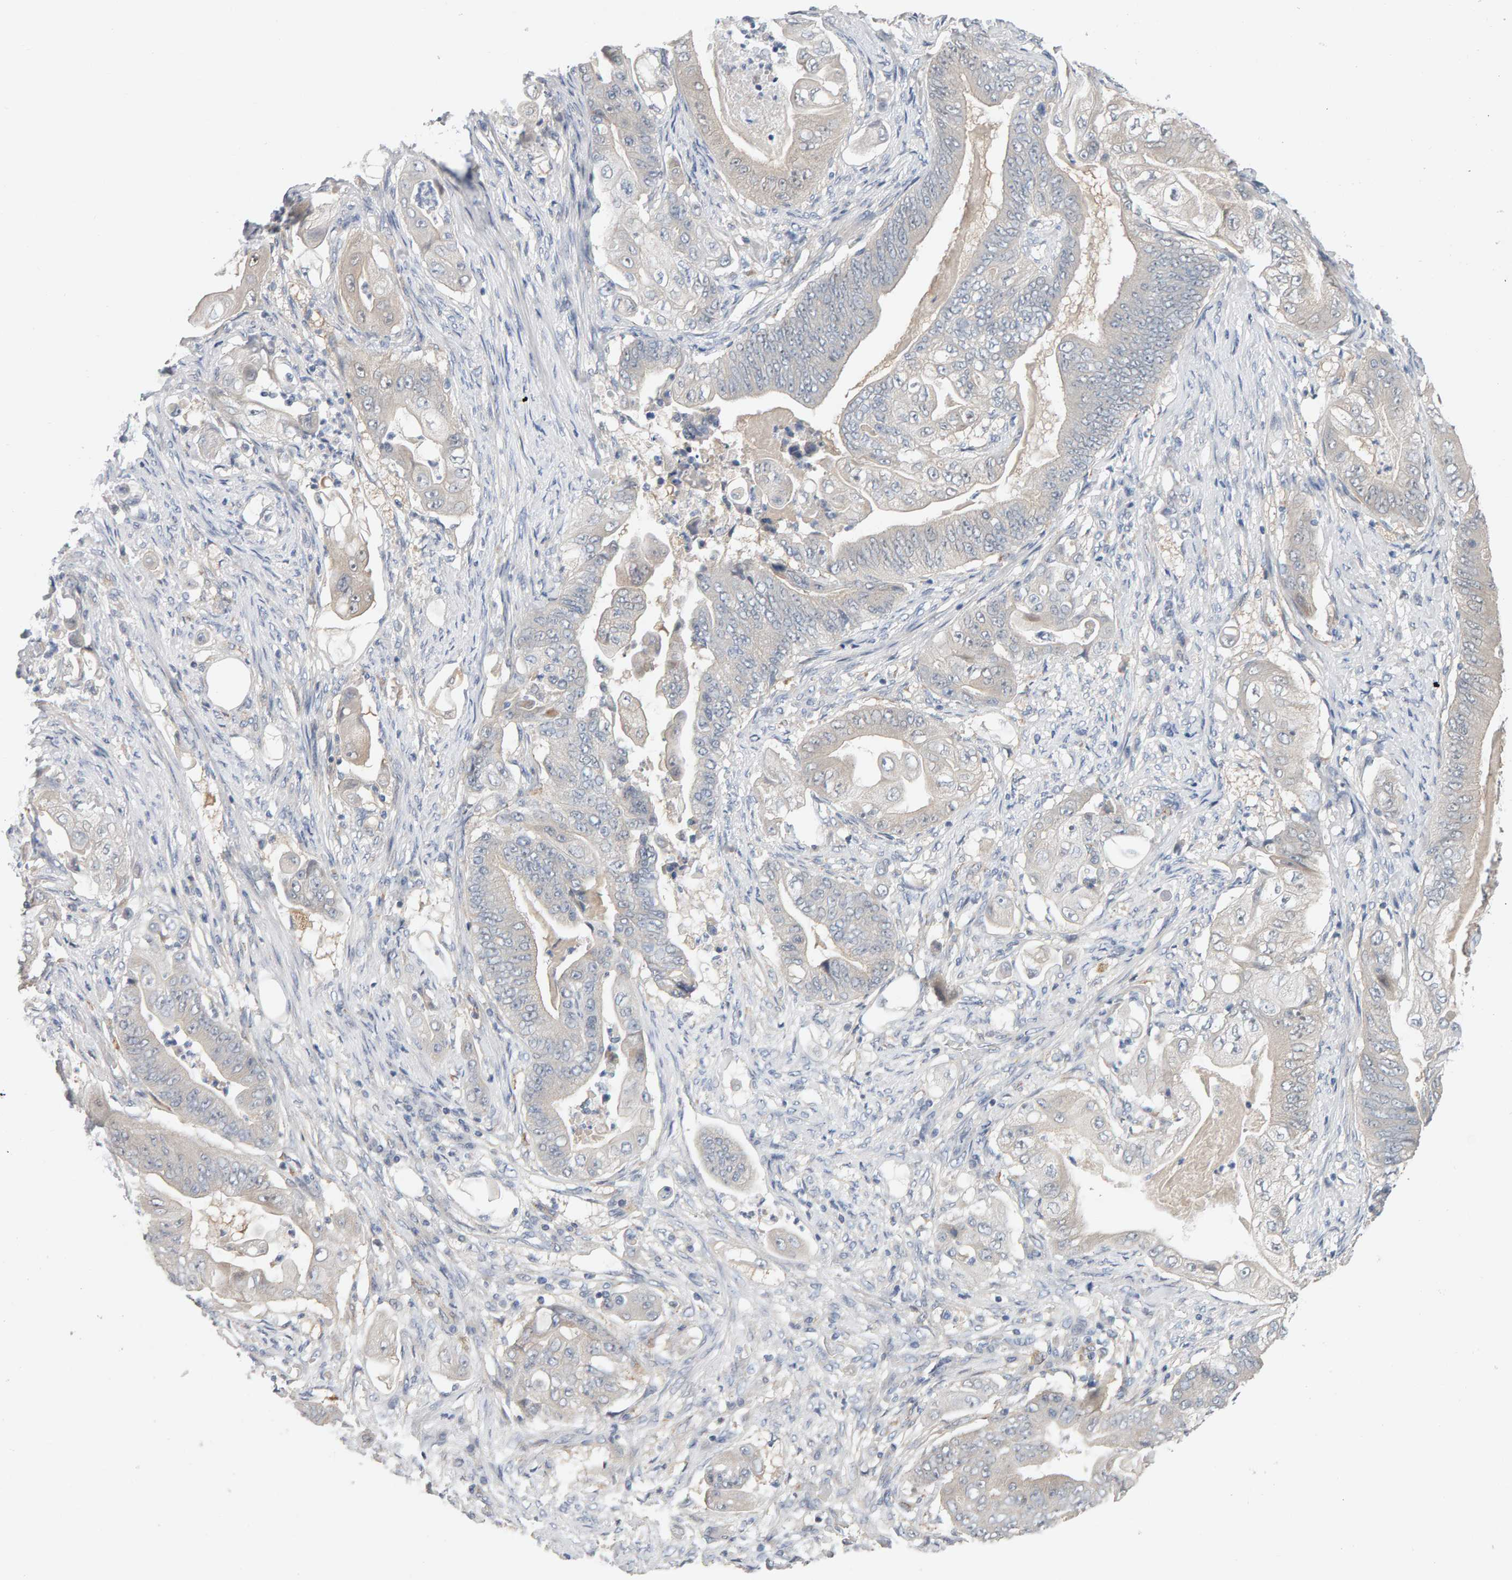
{"staining": {"intensity": "negative", "quantity": "none", "location": "none"}, "tissue": "stomach cancer", "cell_type": "Tumor cells", "image_type": "cancer", "snomed": [{"axis": "morphology", "description": "Adenocarcinoma, NOS"}, {"axis": "topography", "description": "Stomach"}], "caption": "IHC of stomach cancer (adenocarcinoma) exhibits no expression in tumor cells.", "gene": "GFUS", "patient": {"sex": "female", "age": 73}}